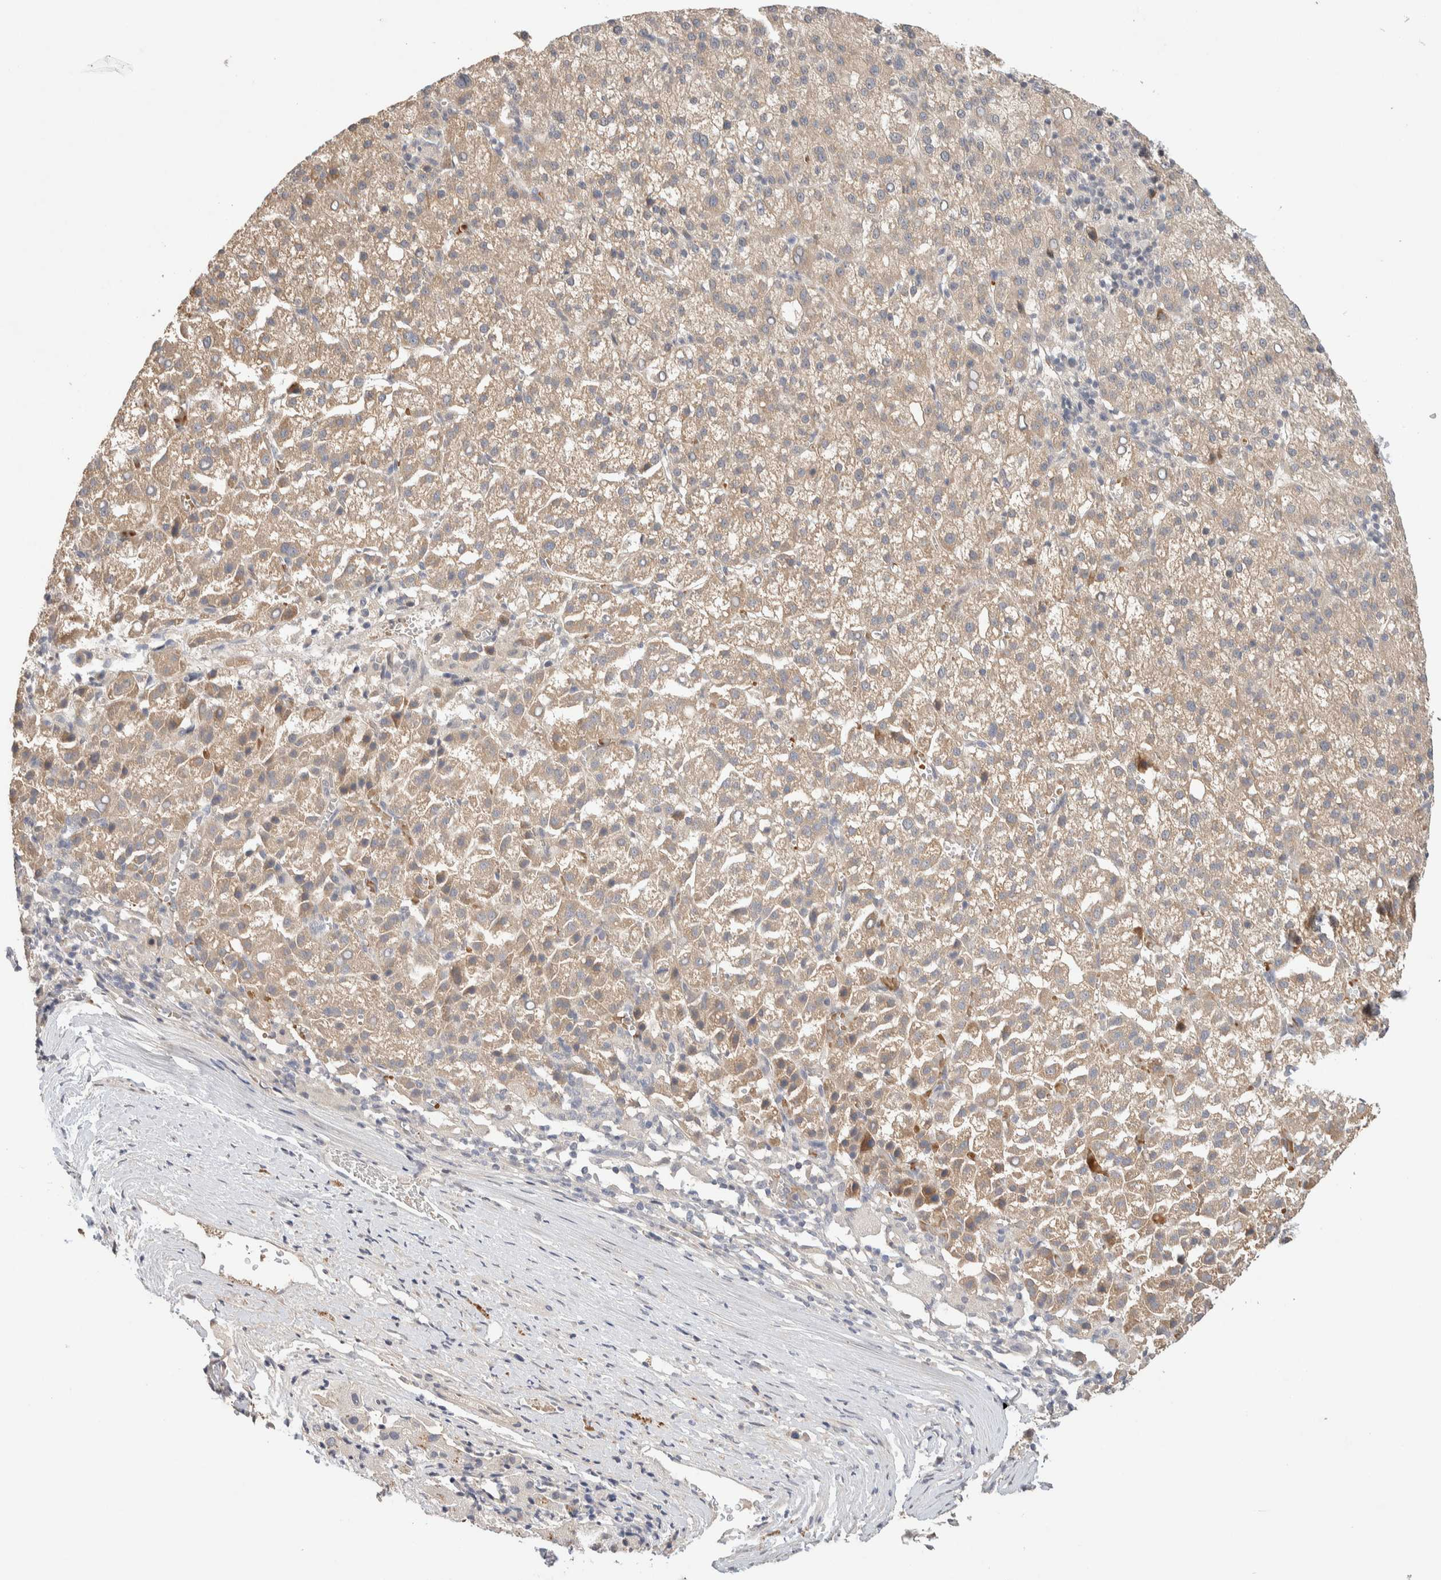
{"staining": {"intensity": "weak", "quantity": ">75%", "location": "cytoplasmic/membranous"}, "tissue": "liver cancer", "cell_type": "Tumor cells", "image_type": "cancer", "snomed": [{"axis": "morphology", "description": "Carcinoma, Hepatocellular, NOS"}, {"axis": "topography", "description": "Liver"}], "caption": "Immunohistochemical staining of human liver cancer (hepatocellular carcinoma) shows weak cytoplasmic/membranous protein expression in approximately >75% of tumor cells. (IHC, brightfield microscopy, high magnification).", "gene": "CASK", "patient": {"sex": "female", "age": 58}}